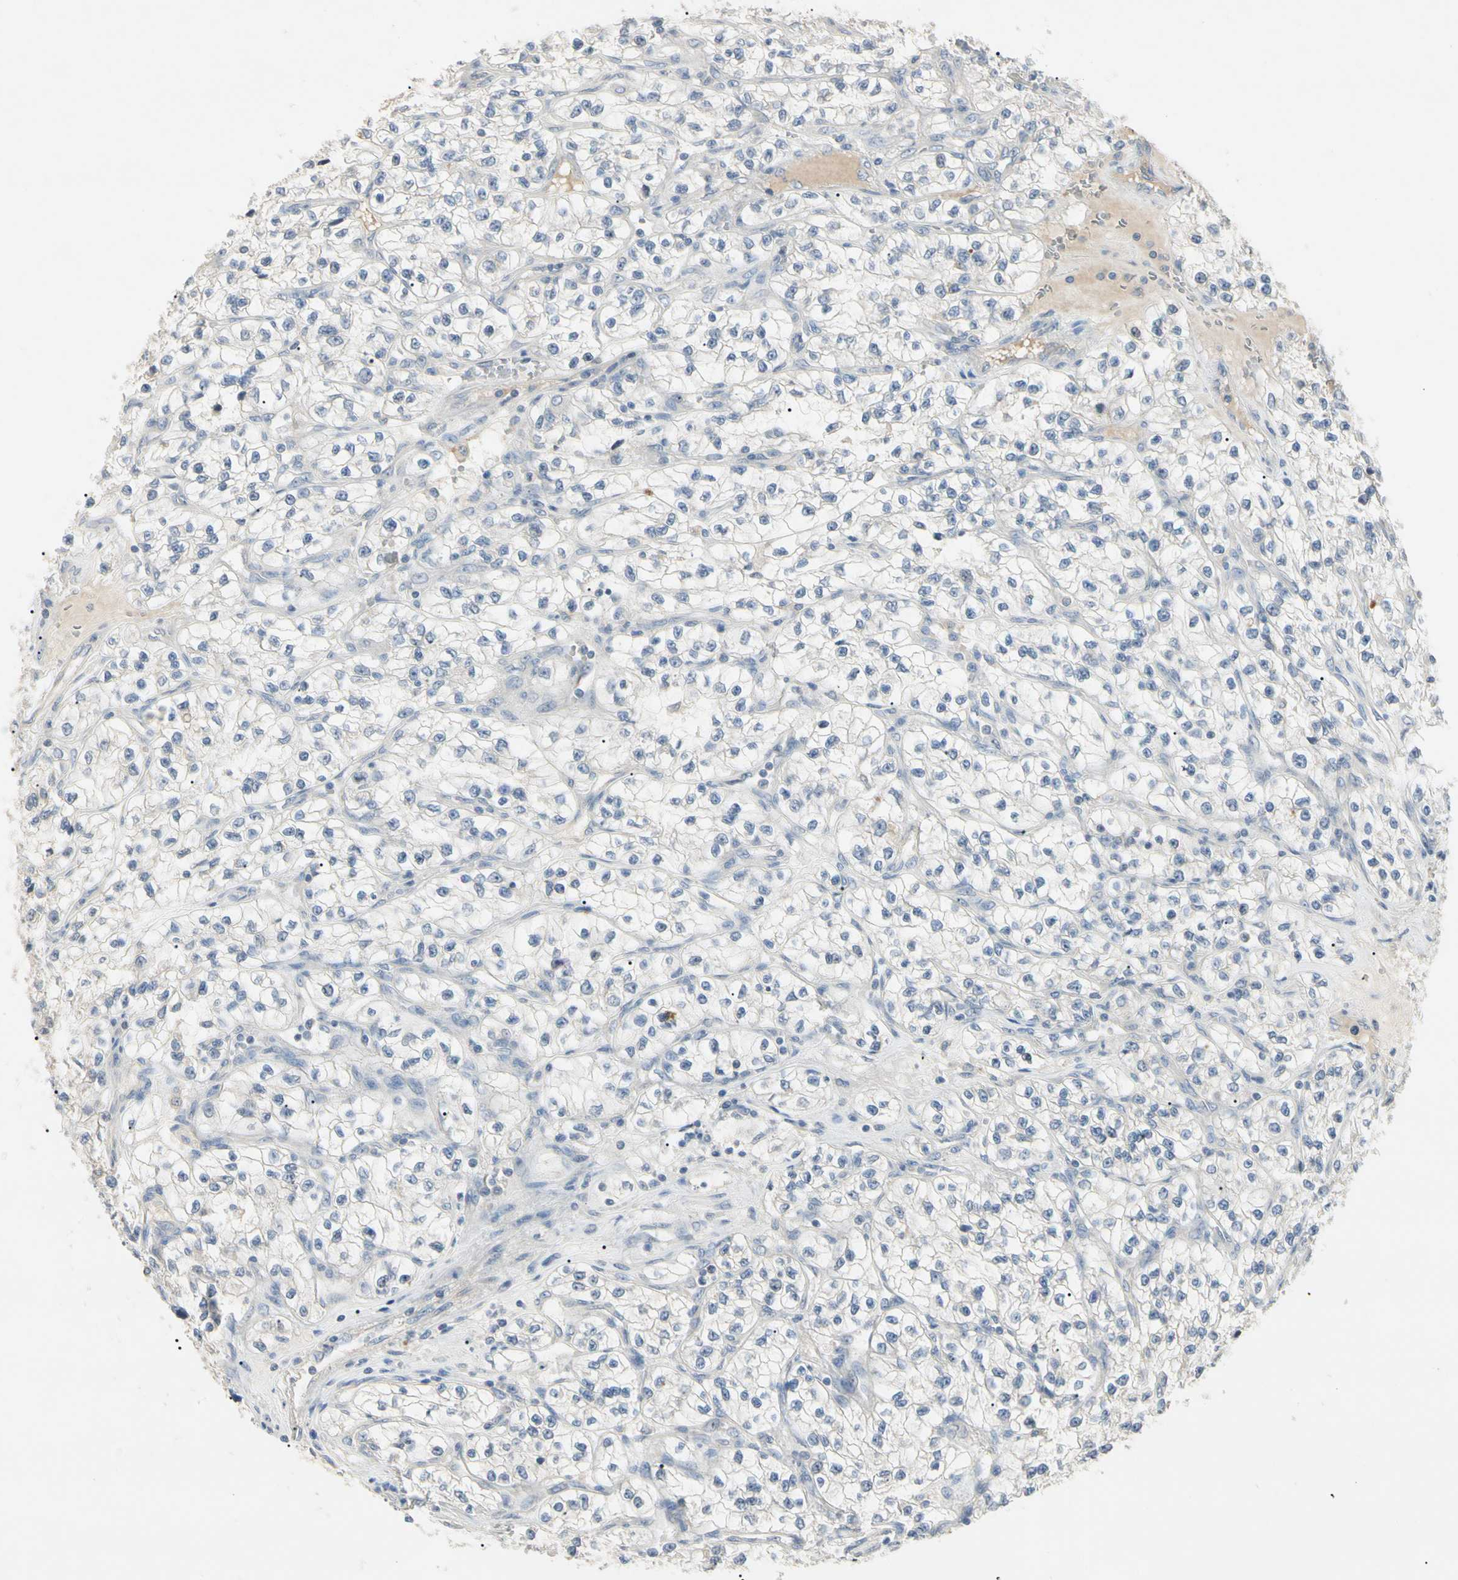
{"staining": {"intensity": "negative", "quantity": "none", "location": "none"}, "tissue": "renal cancer", "cell_type": "Tumor cells", "image_type": "cancer", "snomed": [{"axis": "morphology", "description": "Adenocarcinoma, NOS"}, {"axis": "topography", "description": "Kidney"}], "caption": "There is no significant expression in tumor cells of renal cancer (adenocarcinoma).", "gene": "PRSS21", "patient": {"sex": "female", "age": 57}}